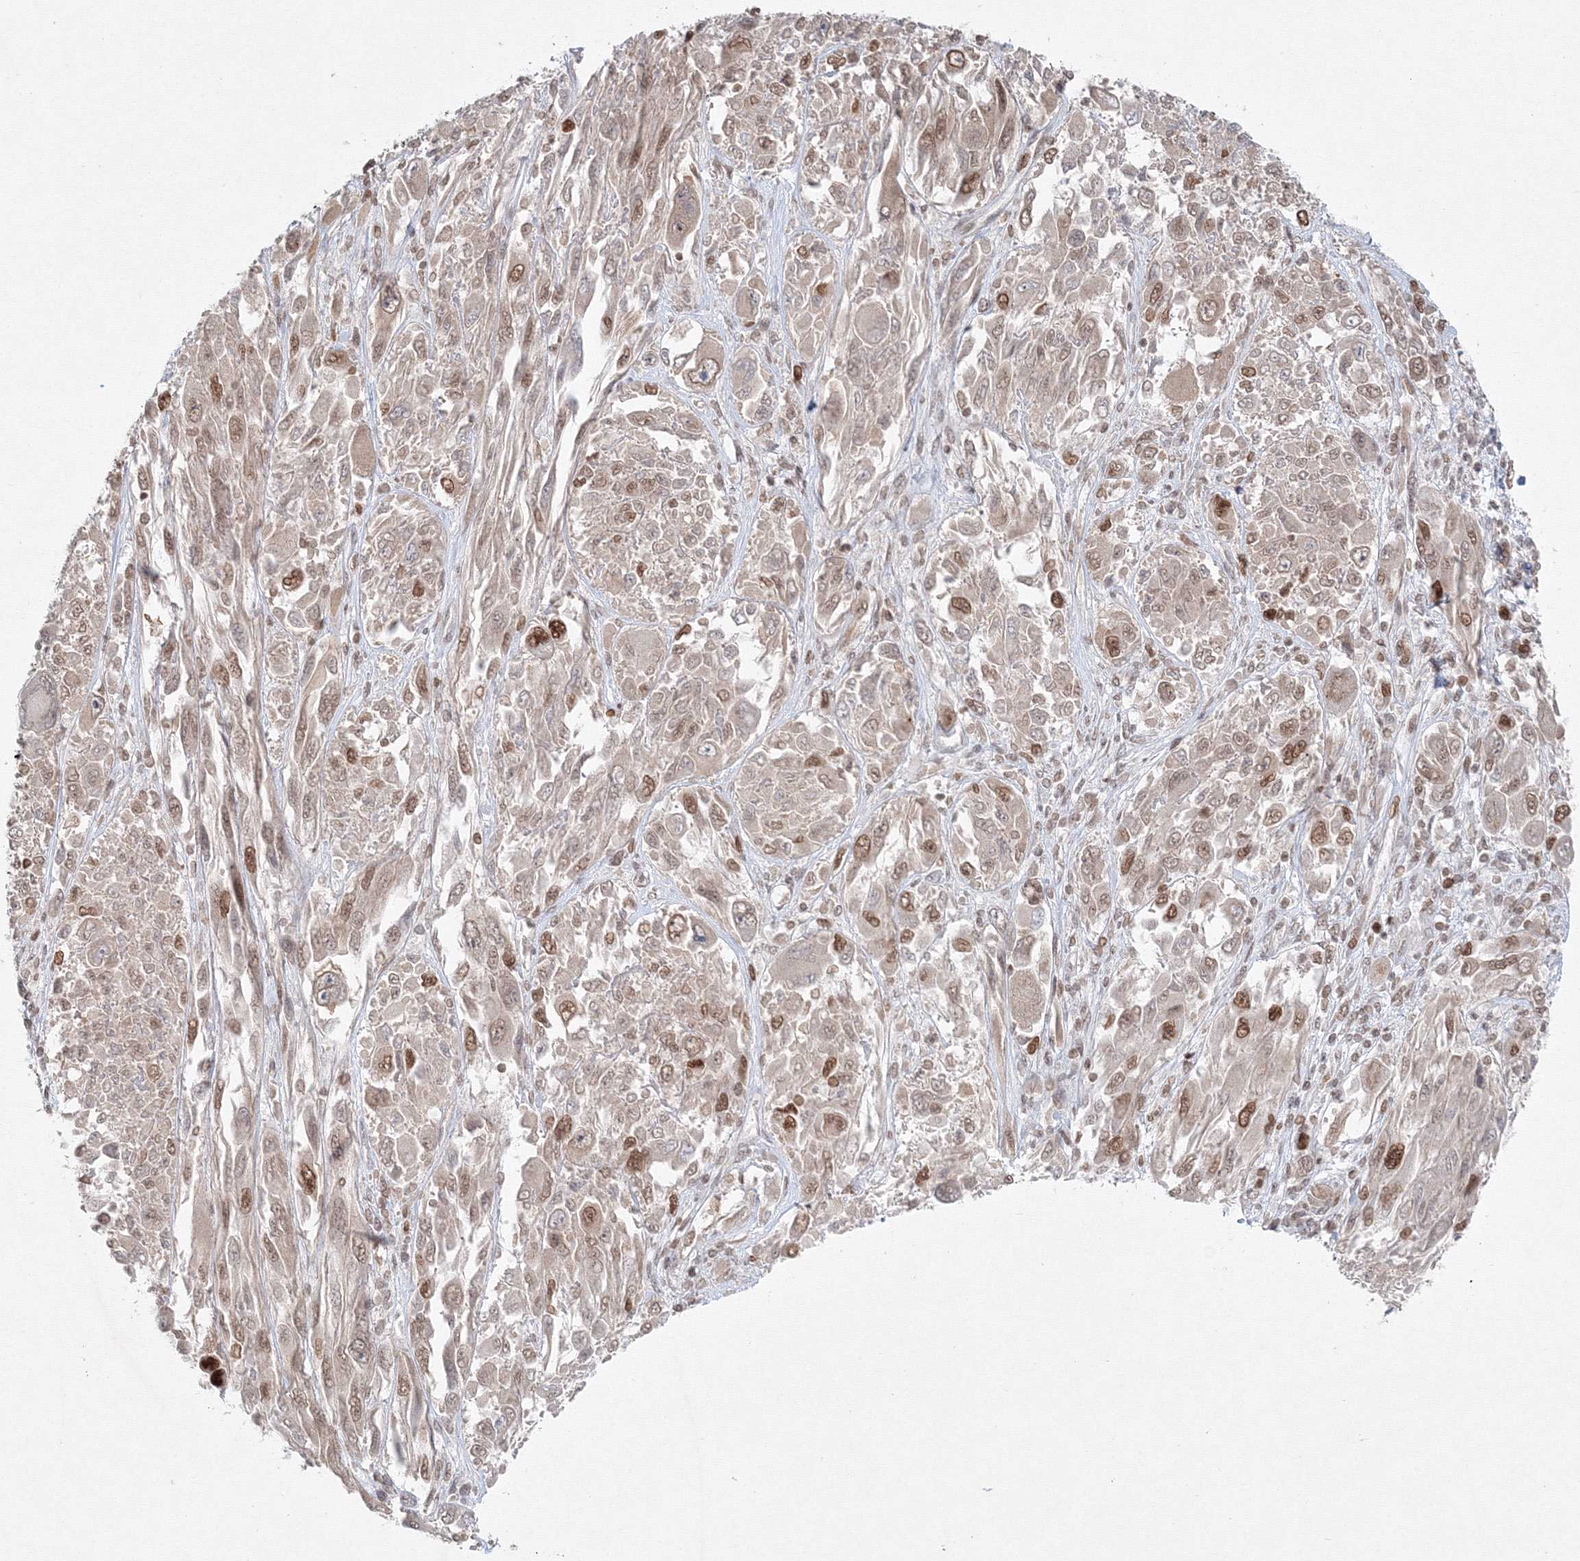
{"staining": {"intensity": "moderate", "quantity": "25%-75%", "location": "nuclear"}, "tissue": "melanoma", "cell_type": "Tumor cells", "image_type": "cancer", "snomed": [{"axis": "morphology", "description": "Malignant melanoma, NOS"}, {"axis": "topography", "description": "Skin"}], "caption": "A micrograph of human melanoma stained for a protein displays moderate nuclear brown staining in tumor cells. The protein is stained brown, and the nuclei are stained in blue (DAB (3,3'-diaminobenzidine) IHC with brightfield microscopy, high magnification).", "gene": "KIF4A", "patient": {"sex": "female", "age": 91}}